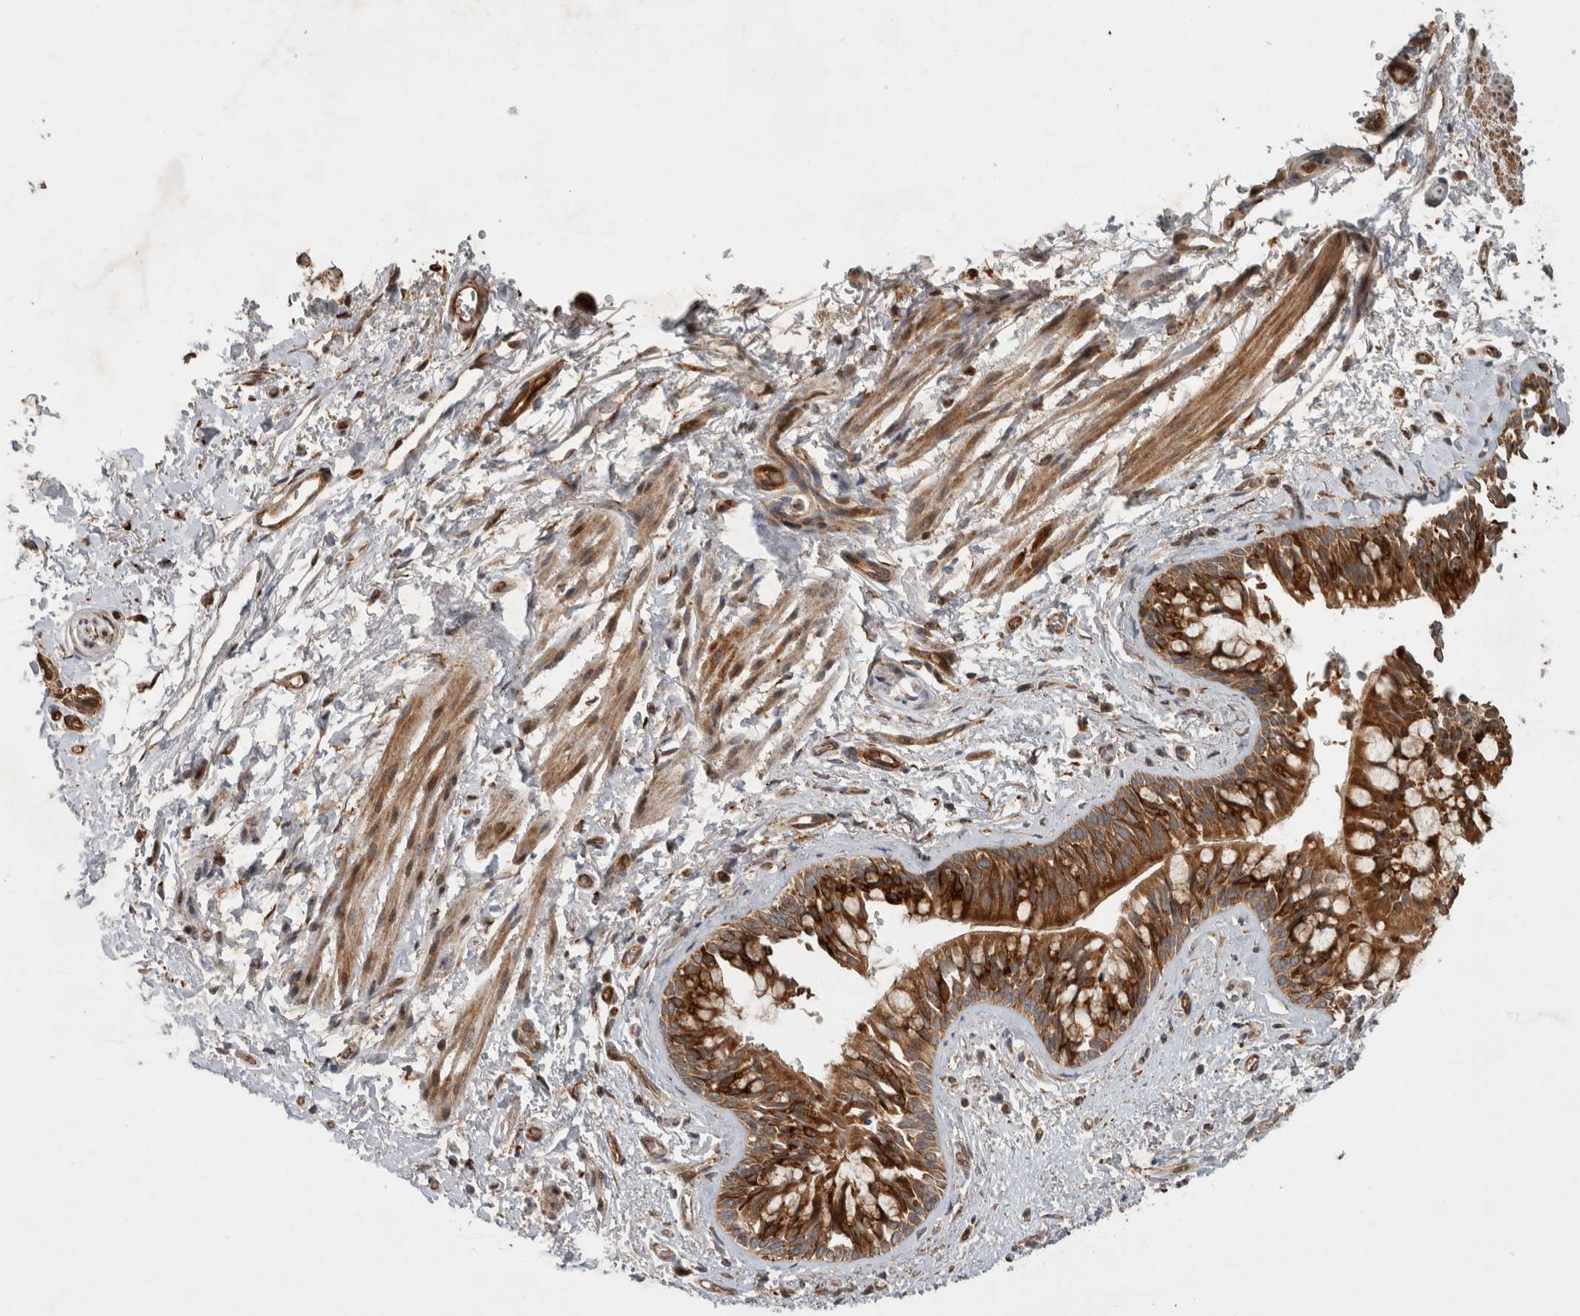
{"staining": {"intensity": "strong", "quantity": ">75%", "location": "cytoplasmic/membranous"}, "tissue": "bronchus", "cell_type": "Respiratory epithelial cells", "image_type": "normal", "snomed": [{"axis": "morphology", "description": "Normal tissue, NOS"}, {"axis": "morphology", "description": "Inflammation, NOS"}, {"axis": "topography", "description": "Cartilage tissue"}, {"axis": "topography", "description": "Bronchus"}, {"axis": "topography", "description": "Lung"}], "caption": "Strong cytoplasmic/membranous staining for a protein is identified in about >75% of respiratory epithelial cells of normal bronchus using IHC.", "gene": "TUBD1", "patient": {"sex": "female", "age": 64}}